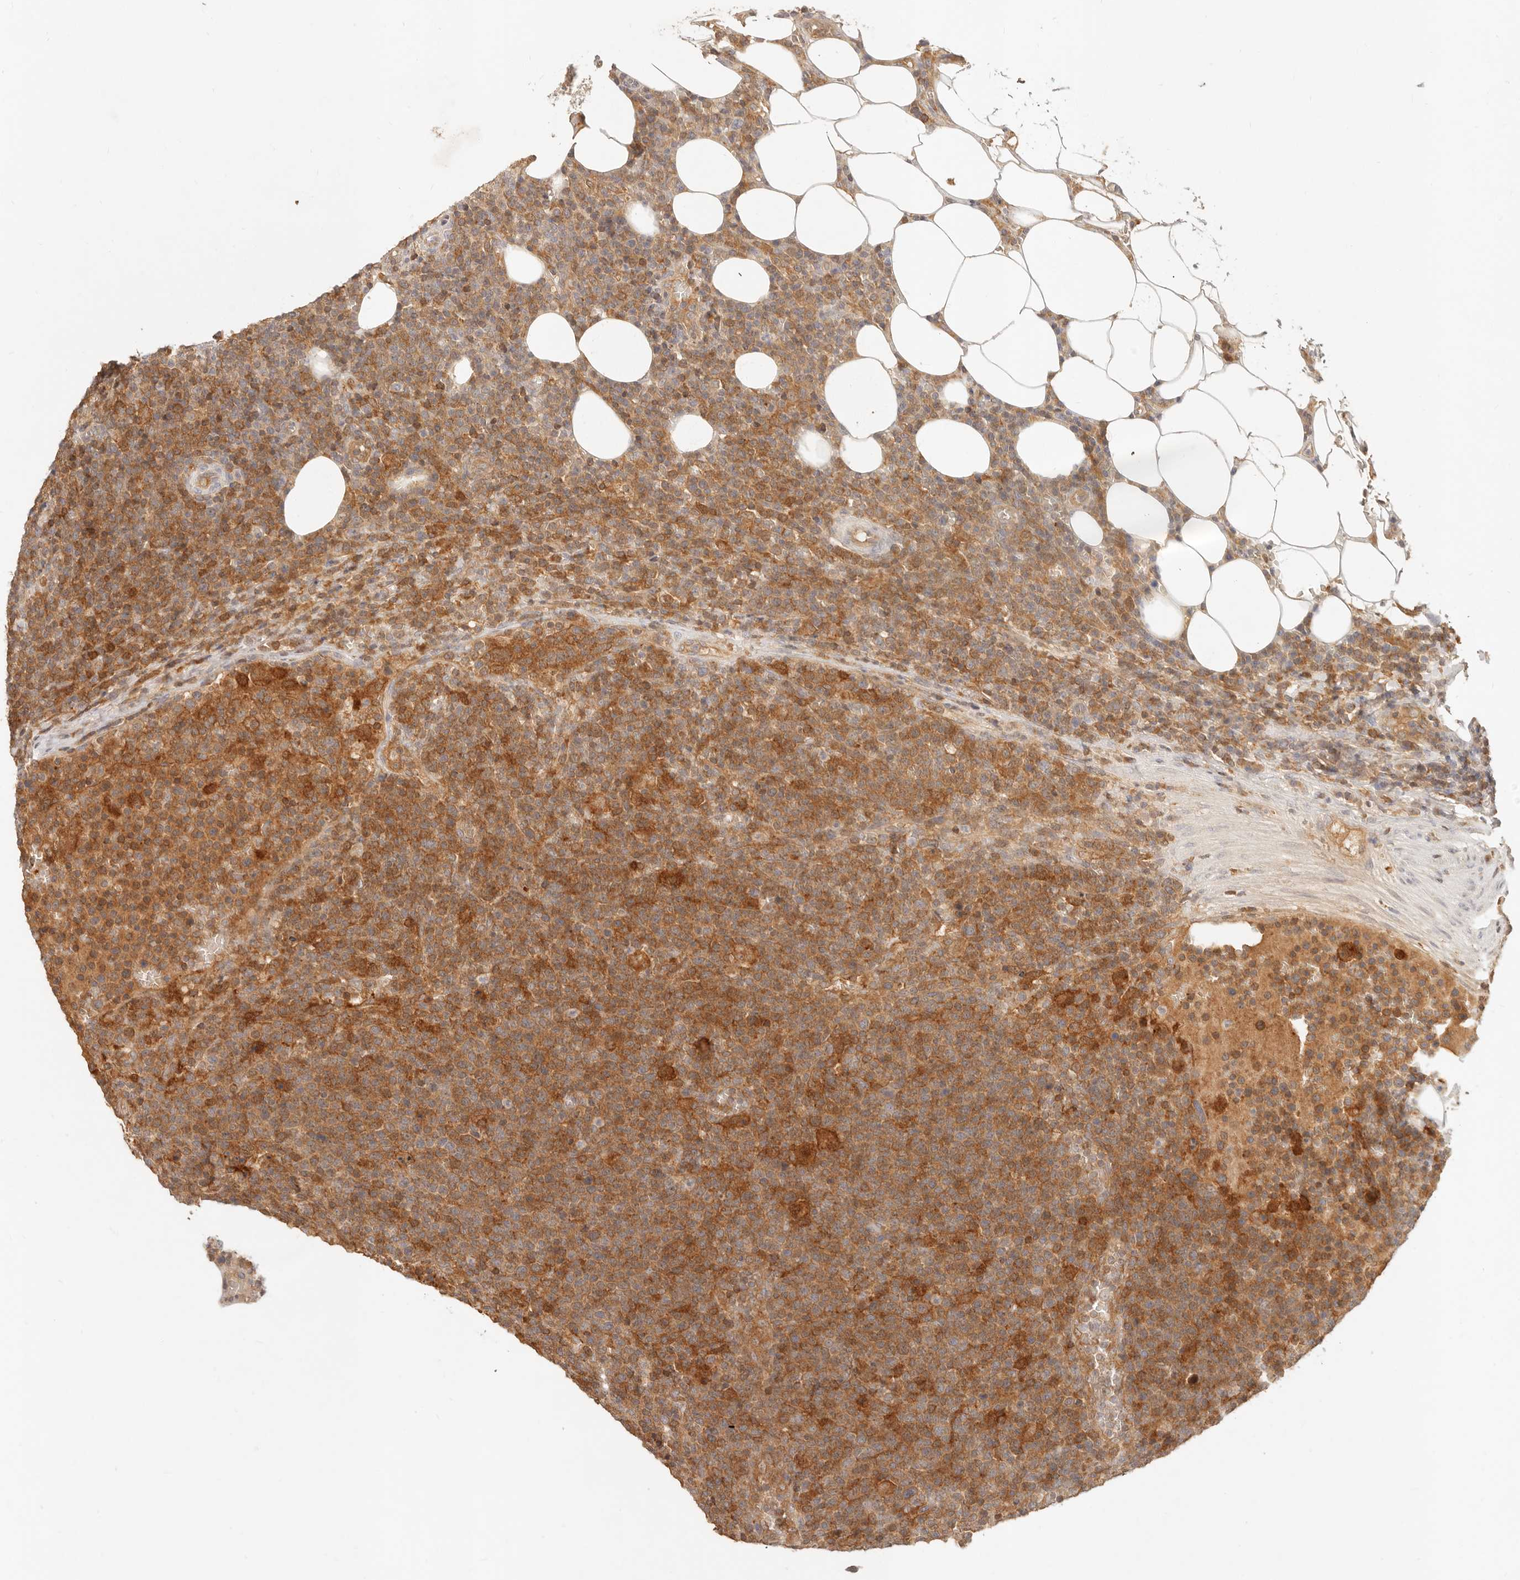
{"staining": {"intensity": "moderate", "quantity": ">75%", "location": "cytoplasmic/membranous"}, "tissue": "lymphoma", "cell_type": "Tumor cells", "image_type": "cancer", "snomed": [{"axis": "morphology", "description": "Malignant lymphoma, non-Hodgkin's type, High grade"}, {"axis": "topography", "description": "Lymph node"}], "caption": "High-magnification brightfield microscopy of lymphoma stained with DAB (brown) and counterstained with hematoxylin (blue). tumor cells exhibit moderate cytoplasmic/membranous expression is appreciated in approximately>75% of cells. (DAB IHC, brown staining for protein, blue staining for nuclei).", "gene": "NECAP2", "patient": {"sex": "male", "age": 61}}